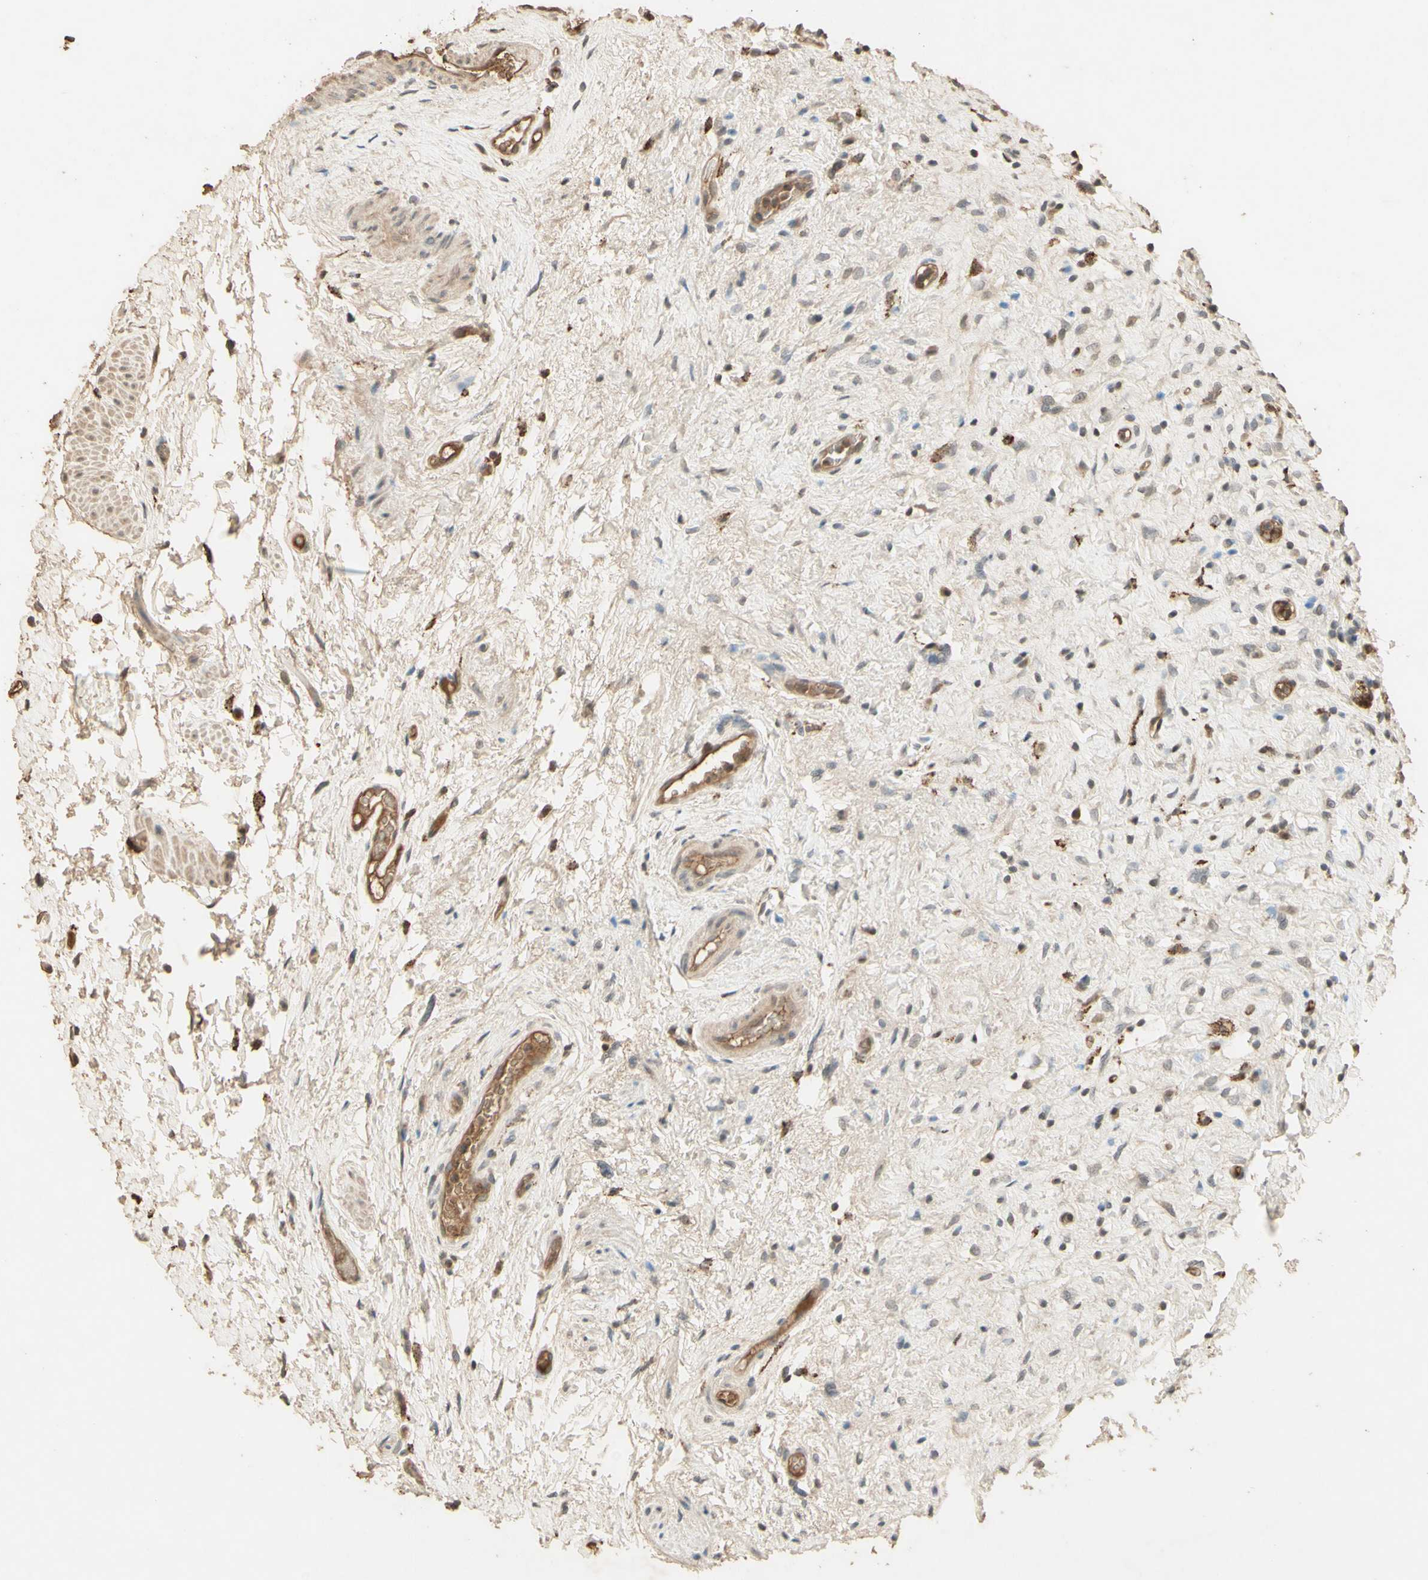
{"staining": {"intensity": "moderate", "quantity": ">75%", "location": "cytoplasmic/membranous"}, "tissue": "urinary bladder", "cell_type": "Urothelial cells", "image_type": "normal", "snomed": [{"axis": "morphology", "description": "Normal tissue, NOS"}, {"axis": "morphology", "description": "Urothelial carcinoma, High grade"}, {"axis": "topography", "description": "Urinary bladder"}], "caption": "The image exhibits a brown stain indicating the presence of a protein in the cytoplasmic/membranous of urothelial cells in urinary bladder. (Stains: DAB (3,3'-diaminobenzidine) in brown, nuclei in blue, Microscopy: brightfield microscopy at high magnification).", "gene": "SMAD9", "patient": {"sex": "male", "age": 46}}